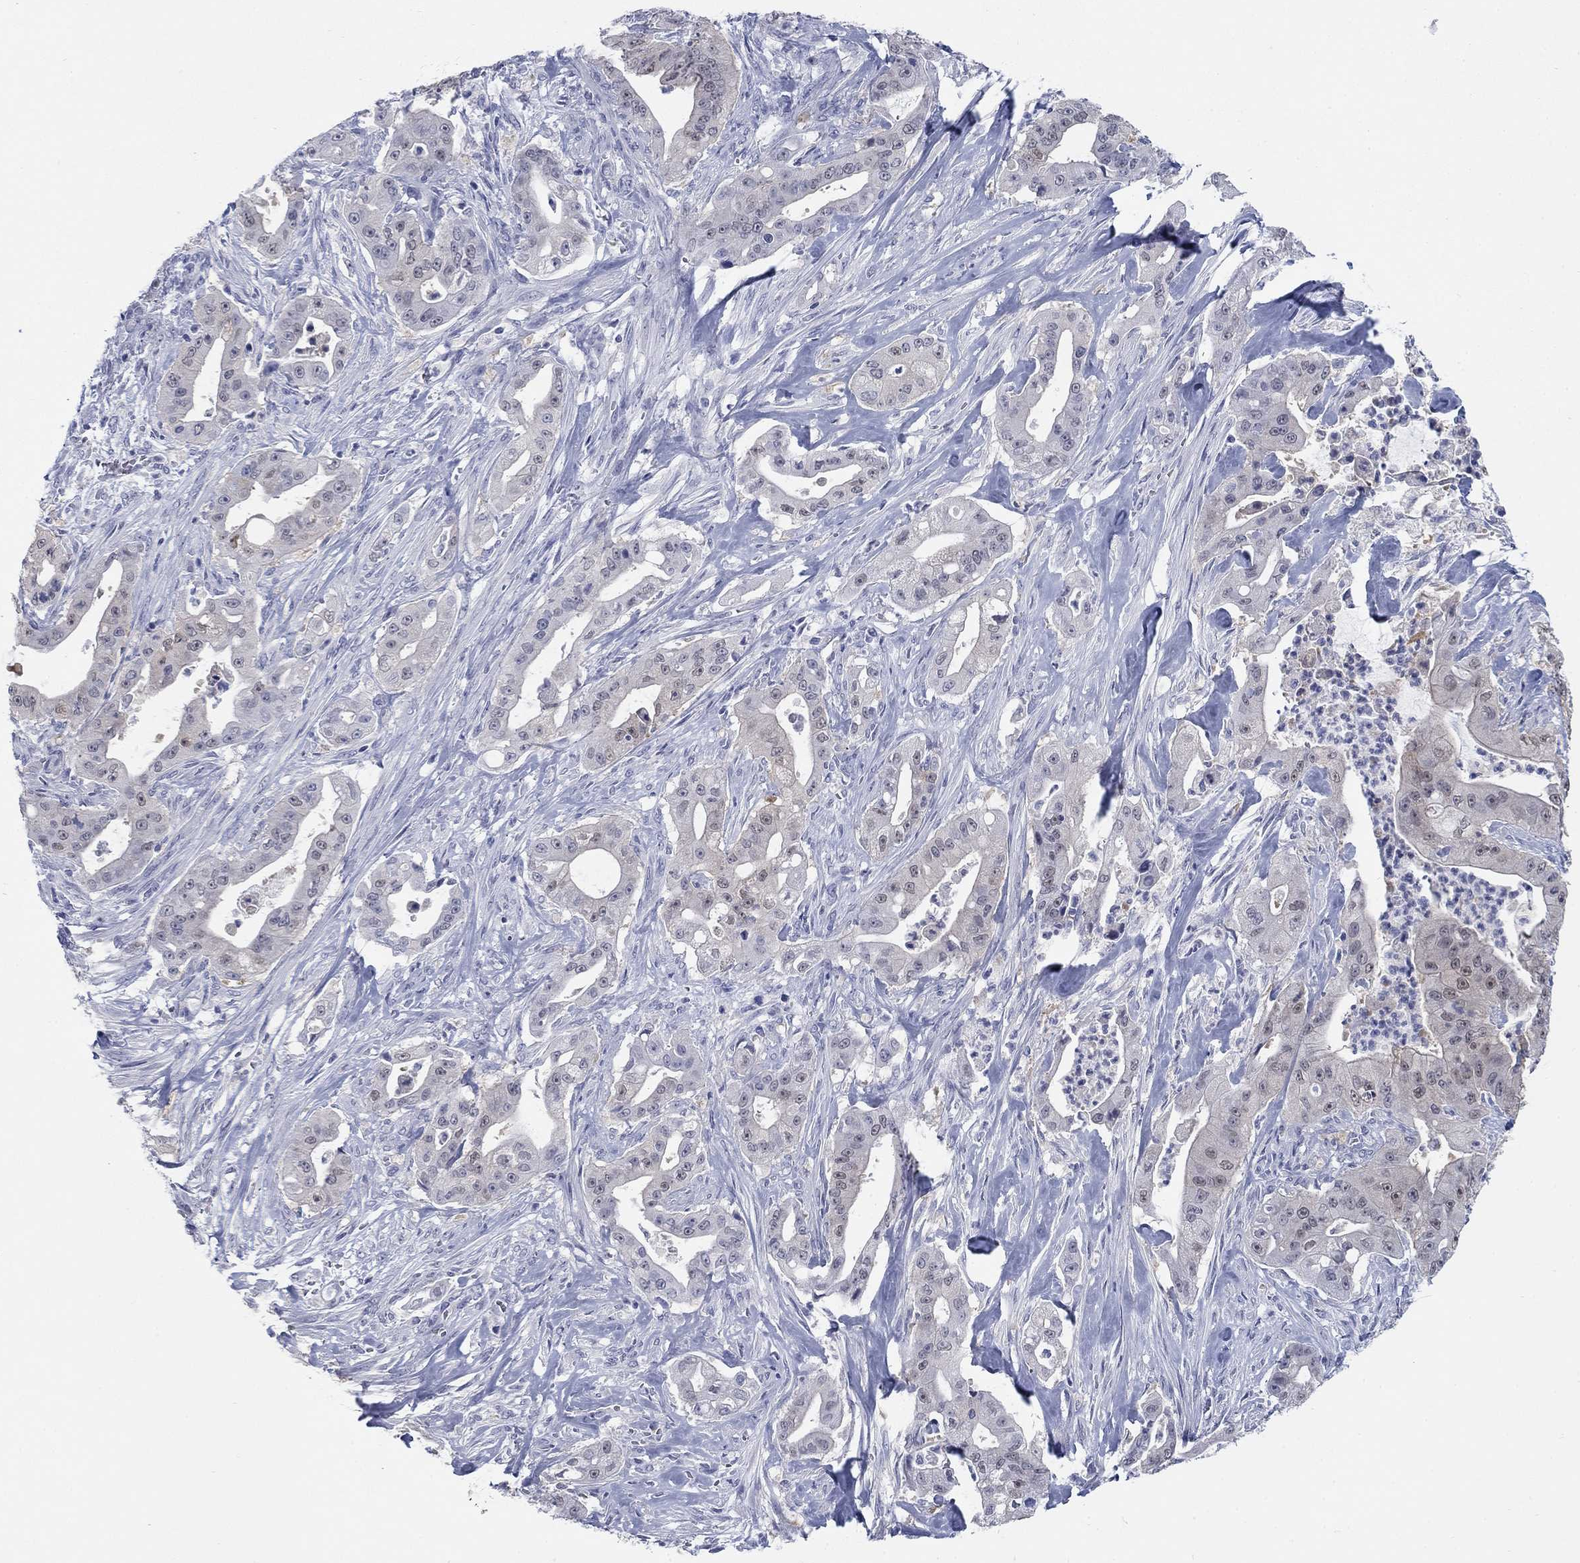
{"staining": {"intensity": "weak", "quantity": "<25%", "location": "nuclear"}, "tissue": "pancreatic cancer", "cell_type": "Tumor cells", "image_type": "cancer", "snomed": [{"axis": "morphology", "description": "Normal tissue, NOS"}, {"axis": "morphology", "description": "Inflammation, NOS"}, {"axis": "morphology", "description": "Adenocarcinoma, NOS"}, {"axis": "topography", "description": "Pancreas"}], "caption": "Immunohistochemistry (IHC) of pancreatic adenocarcinoma exhibits no staining in tumor cells. (Brightfield microscopy of DAB (3,3'-diaminobenzidine) immunohistochemistry (IHC) at high magnification).", "gene": "ATP6V1G2", "patient": {"sex": "male", "age": 57}}